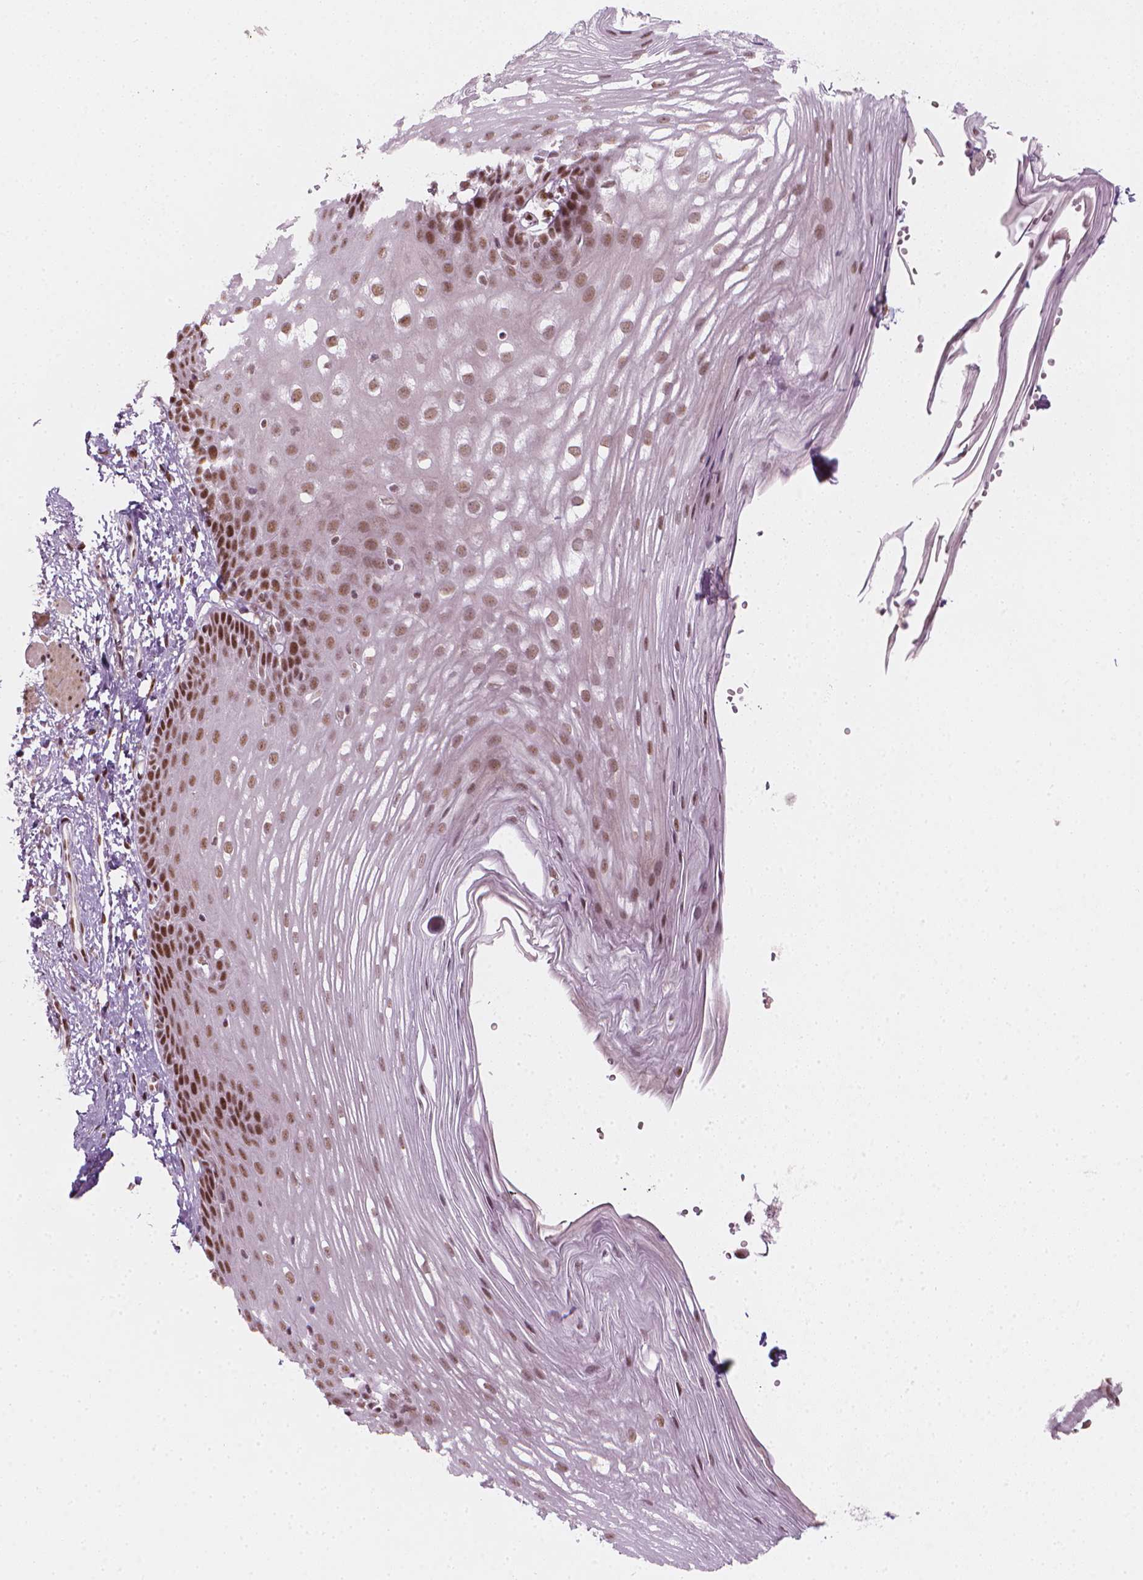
{"staining": {"intensity": "moderate", "quantity": ">75%", "location": "nuclear"}, "tissue": "esophagus", "cell_type": "Squamous epithelial cells", "image_type": "normal", "snomed": [{"axis": "morphology", "description": "Normal tissue, NOS"}, {"axis": "topography", "description": "Esophagus"}], "caption": "Immunohistochemical staining of benign human esophagus reveals moderate nuclear protein staining in approximately >75% of squamous epithelial cells.", "gene": "ELF2", "patient": {"sex": "male", "age": 62}}